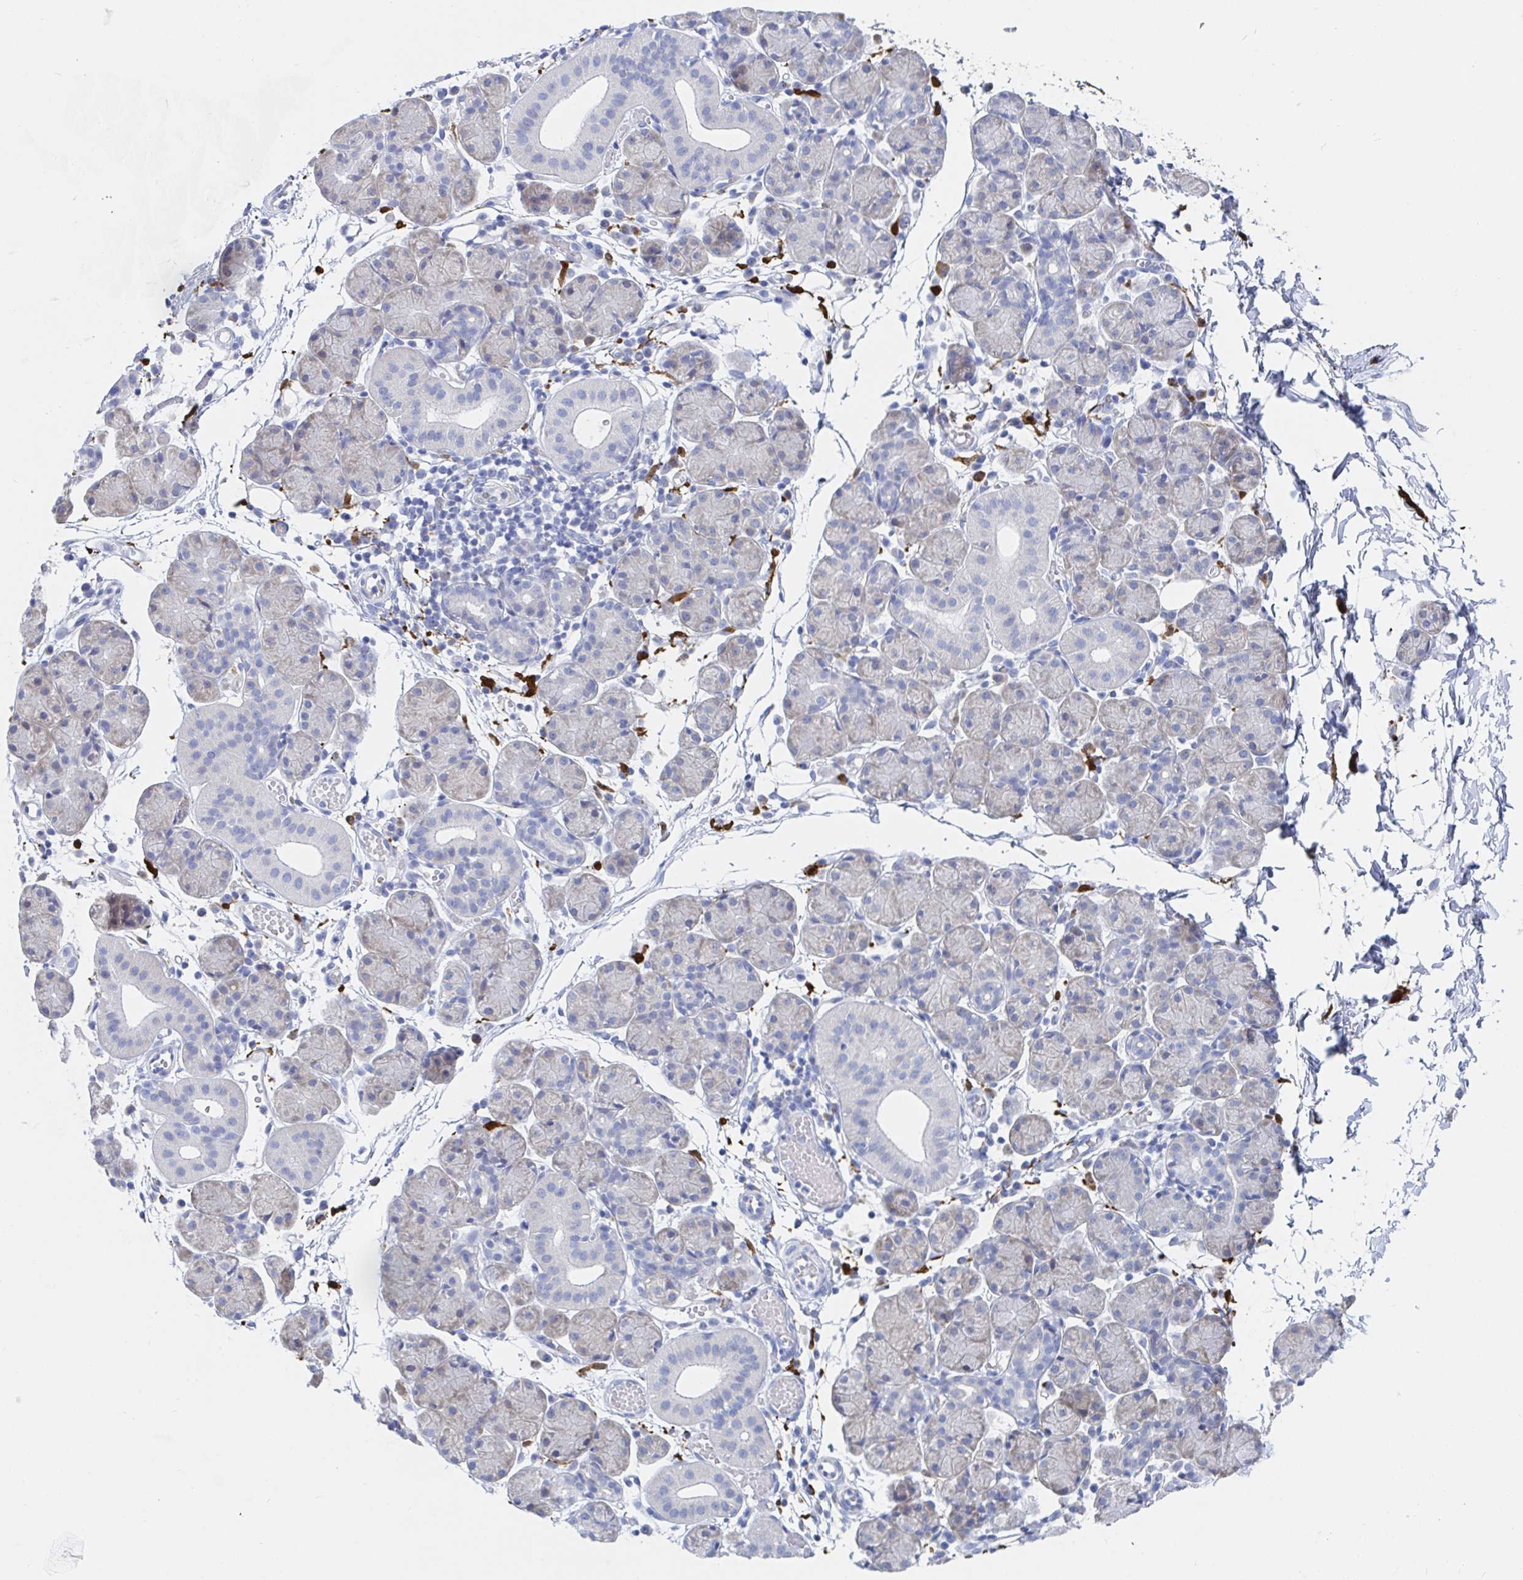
{"staining": {"intensity": "negative", "quantity": "none", "location": "none"}, "tissue": "salivary gland", "cell_type": "Glandular cells", "image_type": "normal", "snomed": [{"axis": "morphology", "description": "Normal tissue, NOS"}, {"axis": "morphology", "description": "Inflammation, NOS"}, {"axis": "topography", "description": "Lymph node"}, {"axis": "topography", "description": "Salivary gland"}], "caption": "Glandular cells show no significant positivity in normal salivary gland.", "gene": "OR2A1", "patient": {"sex": "male", "age": 3}}